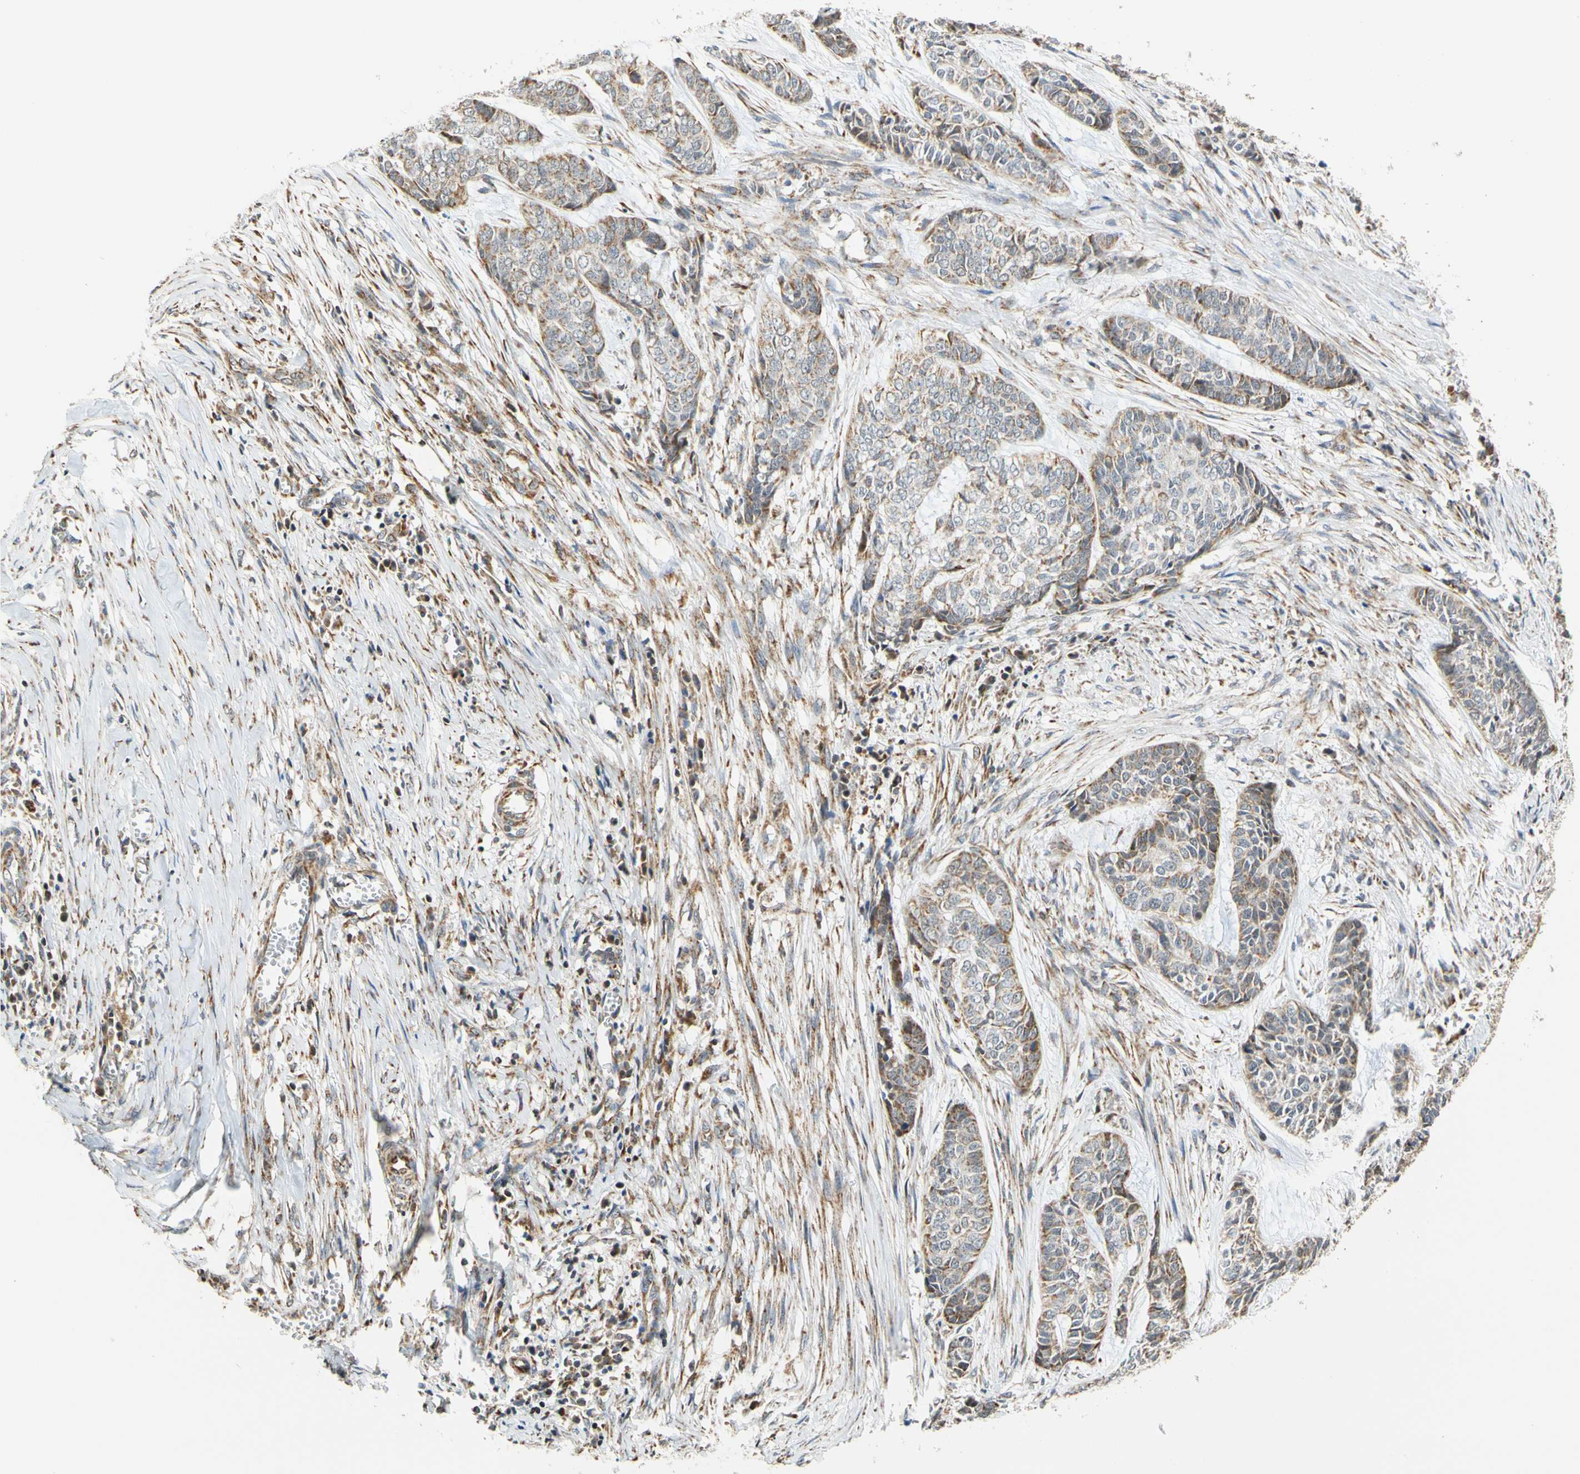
{"staining": {"intensity": "moderate", "quantity": "<25%", "location": "cytoplasmic/membranous"}, "tissue": "skin cancer", "cell_type": "Tumor cells", "image_type": "cancer", "snomed": [{"axis": "morphology", "description": "Basal cell carcinoma"}, {"axis": "topography", "description": "Skin"}], "caption": "Skin cancer tissue shows moderate cytoplasmic/membranous staining in about <25% of tumor cells, visualized by immunohistochemistry. (Brightfield microscopy of DAB IHC at high magnification).", "gene": "SFXN3", "patient": {"sex": "female", "age": 64}}